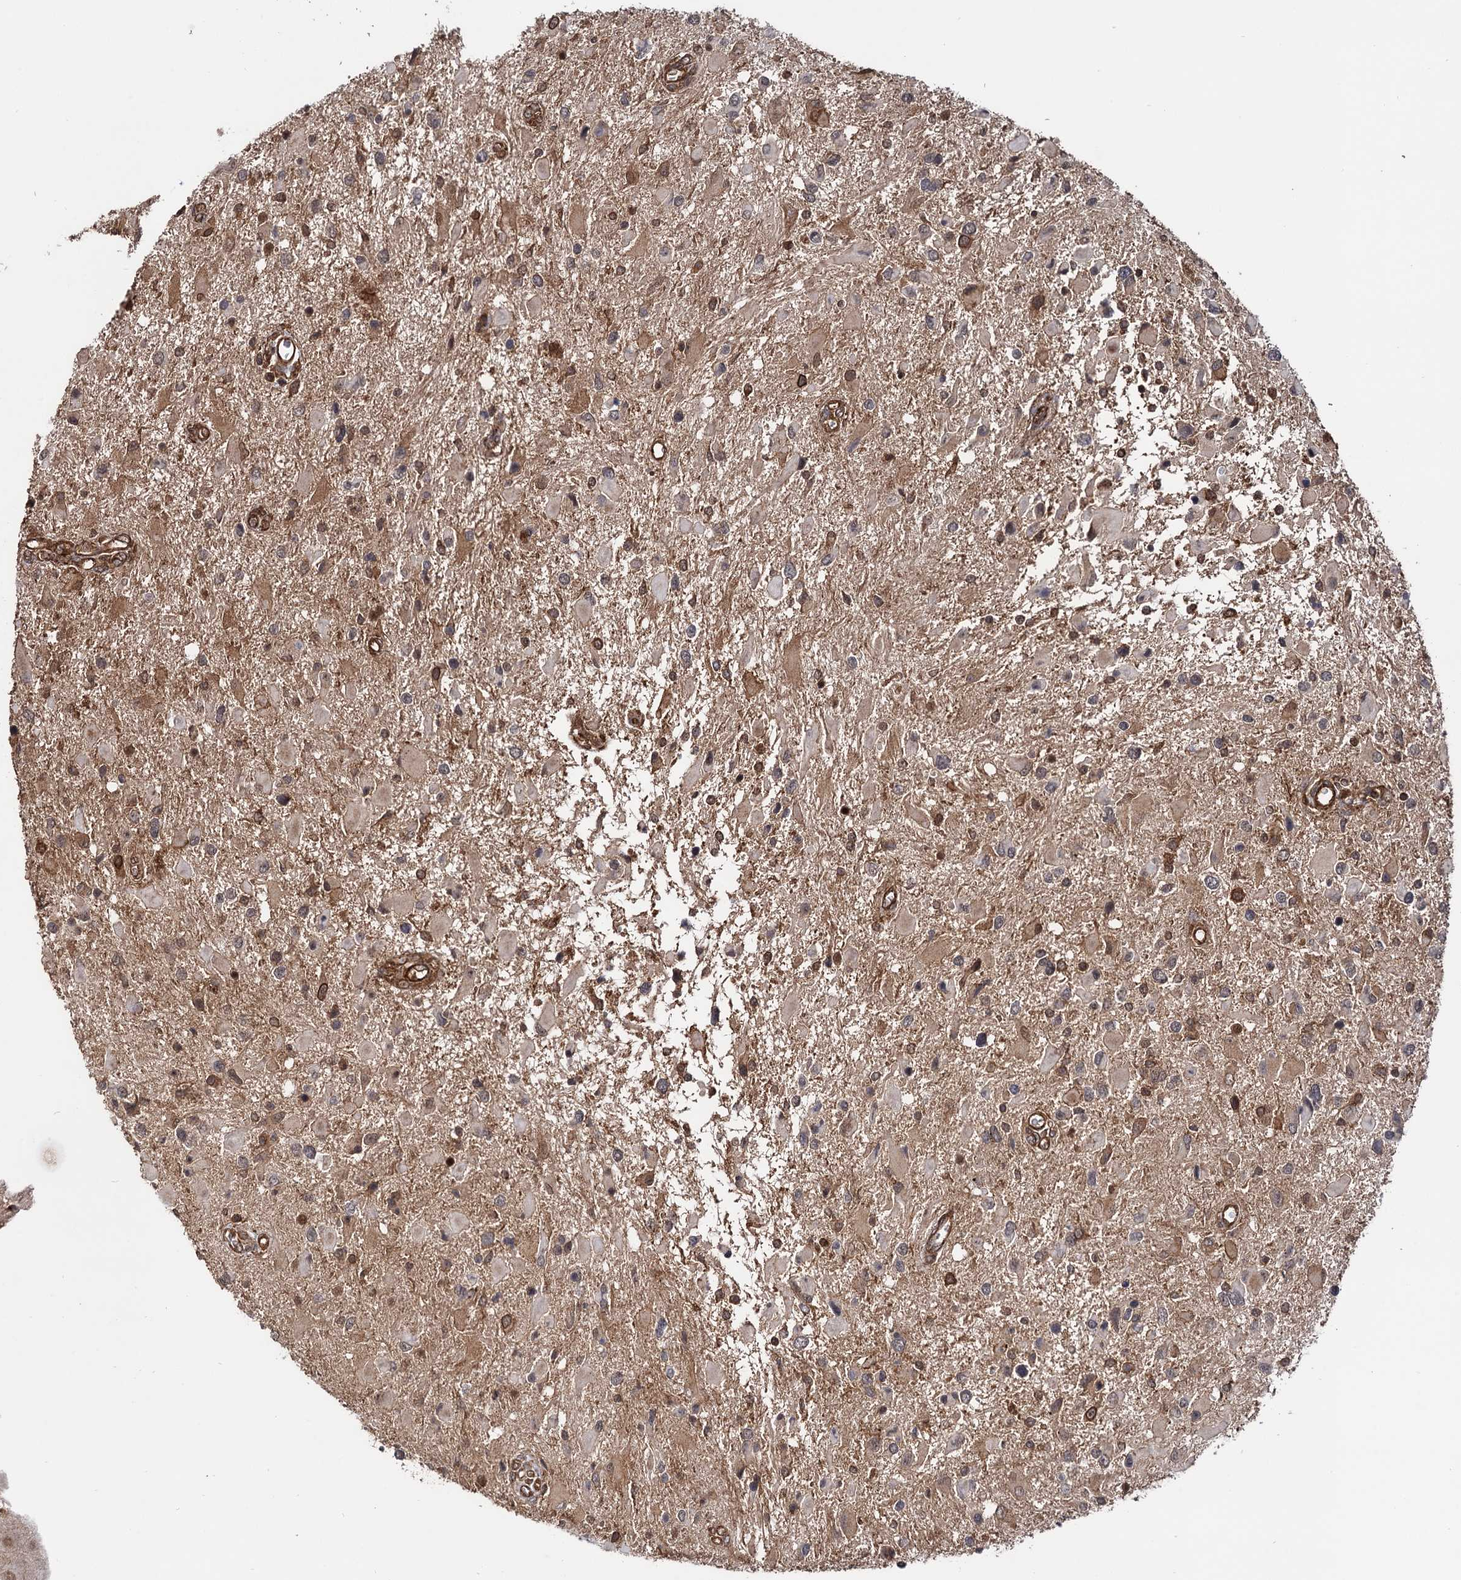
{"staining": {"intensity": "moderate", "quantity": "25%-75%", "location": "cytoplasmic/membranous"}, "tissue": "glioma", "cell_type": "Tumor cells", "image_type": "cancer", "snomed": [{"axis": "morphology", "description": "Glioma, malignant, High grade"}, {"axis": "topography", "description": "Brain"}], "caption": "High-magnification brightfield microscopy of glioma stained with DAB (brown) and counterstained with hematoxylin (blue). tumor cells exhibit moderate cytoplasmic/membranous positivity is present in about25%-75% of cells.", "gene": "ATP8B4", "patient": {"sex": "male", "age": 53}}